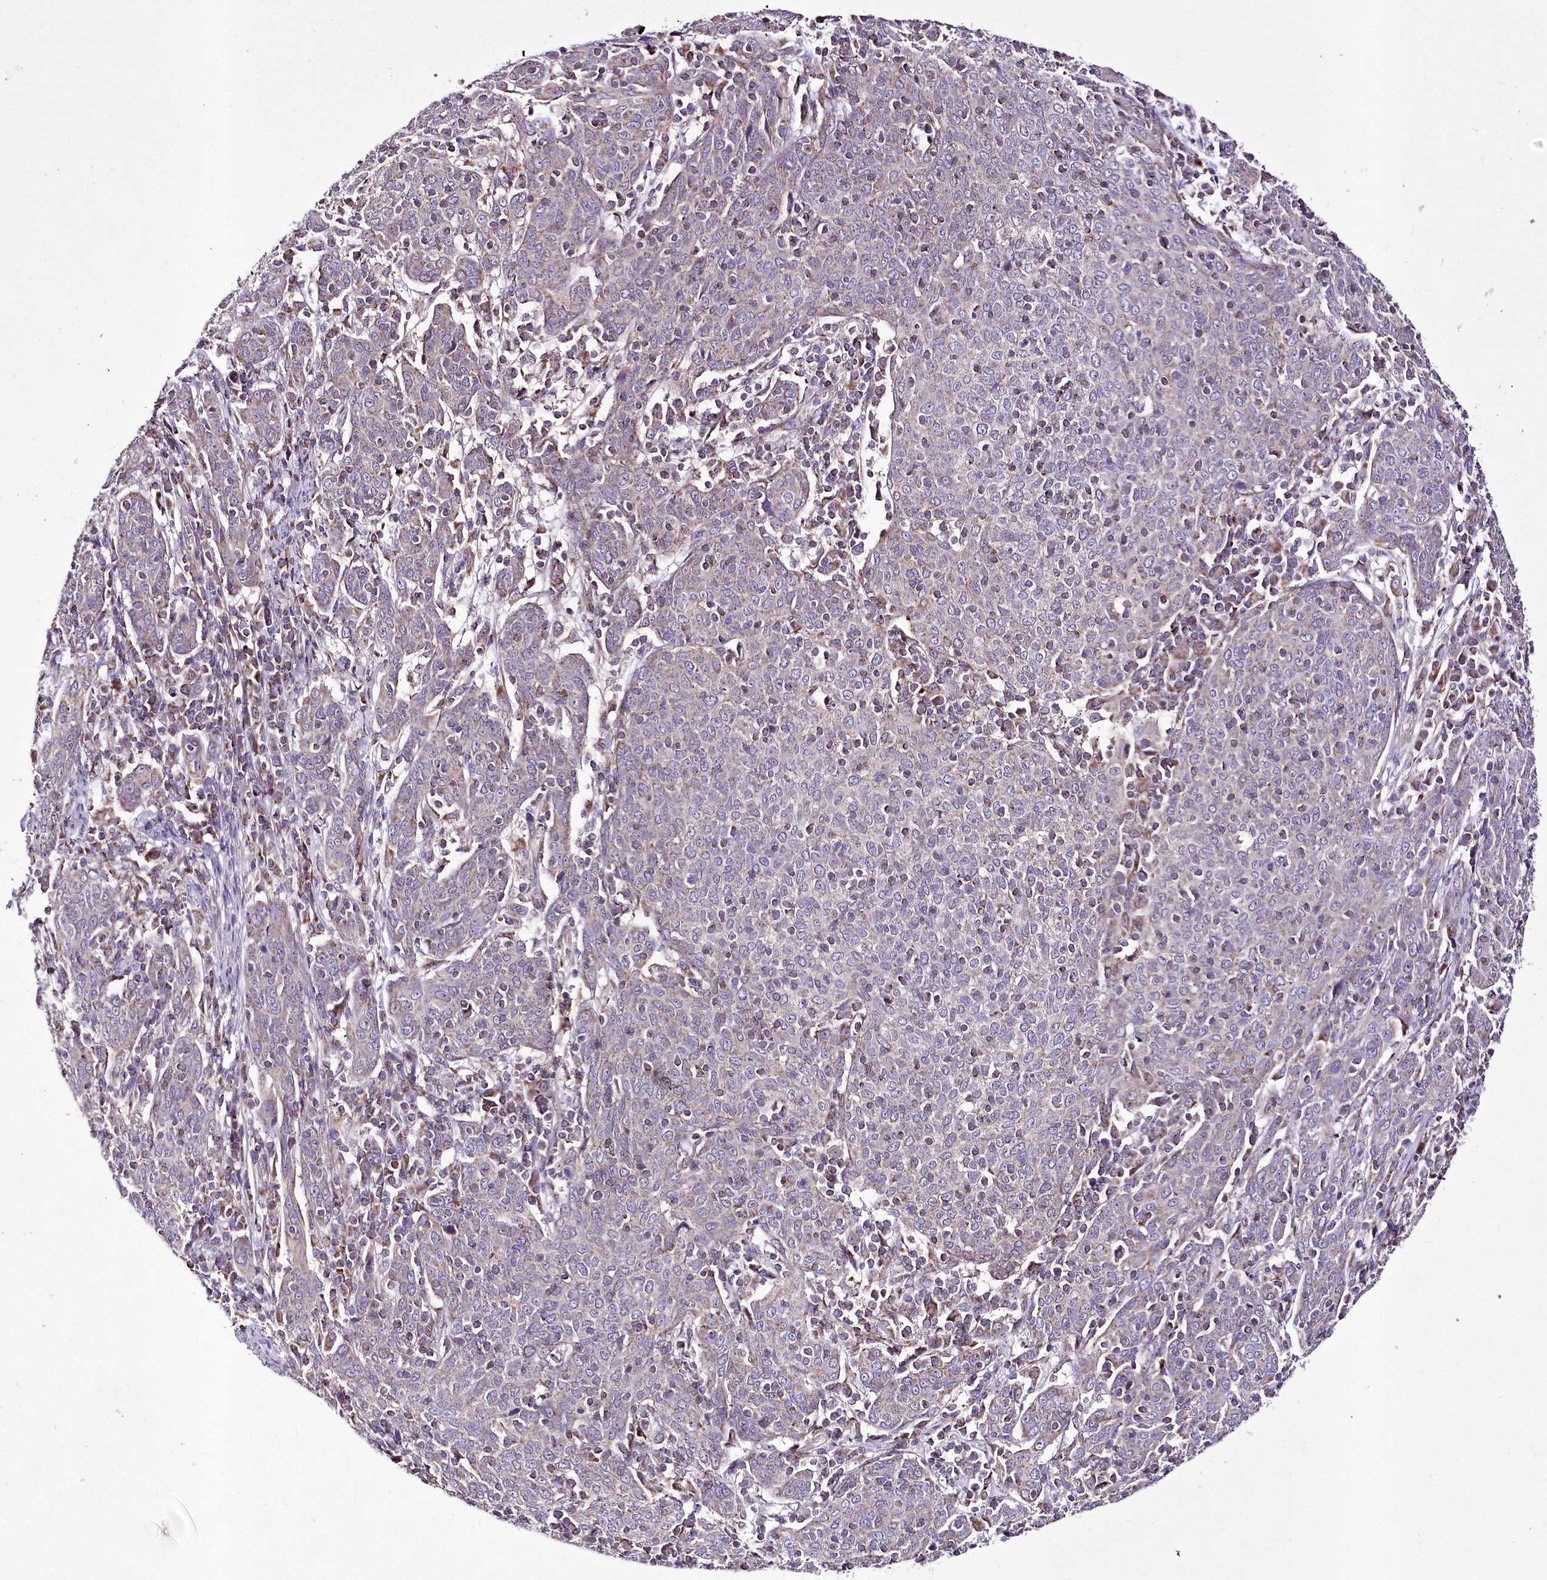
{"staining": {"intensity": "weak", "quantity": "<25%", "location": "cytoplasmic/membranous"}, "tissue": "cervical cancer", "cell_type": "Tumor cells", "image_type": "cancer", "snomed": [{"axis": "morphology", "description": "Squamous cell carcinoma, NOS"}, {"axis": "topography", "description": "Cervix"}], "caption": "There is no significant positivity in tumor cells of cervical cancer.", "gene": "ATE1", "patient": {"sex": "female", "age": 67}}